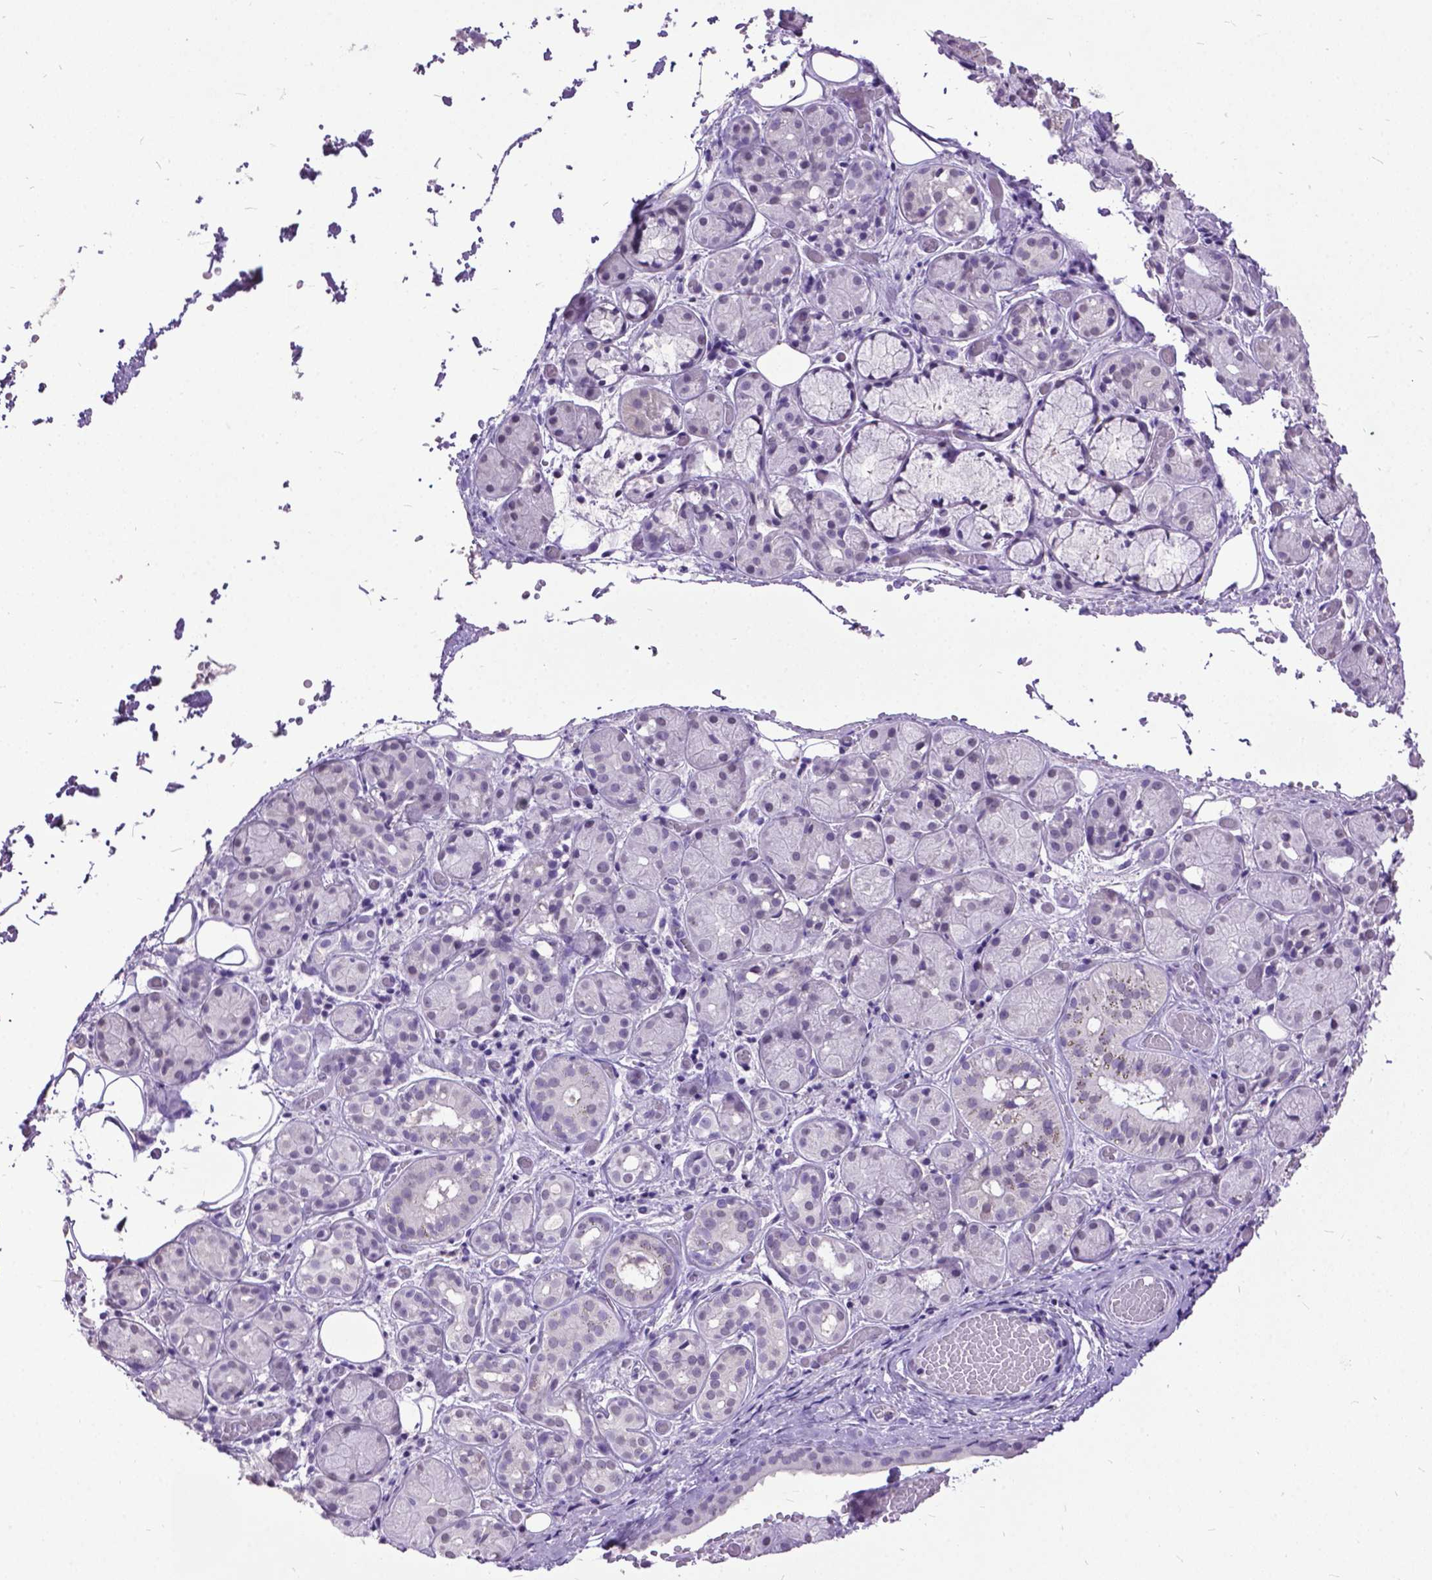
{"staining": {"intensity": "negative", "quantity": "none", "location": "none"}, "tissue": "salivary gland", "cell_type": "Glandular cells", "image_type": "normal", "snomed": [{"axis": "morphology", "description": "Normal tissue, NOS"}, {"axis": "topography", "description": "Salivary gland"}, {"axis": "topography", "description": "Peripheral nerve tissue"}], "caption": "Photomicrograph shows no significant protein positivity in glandular cells of benign salivary gland.", "gene": "MARCHF10", "patient": {"sex": "male", "age": 71}}